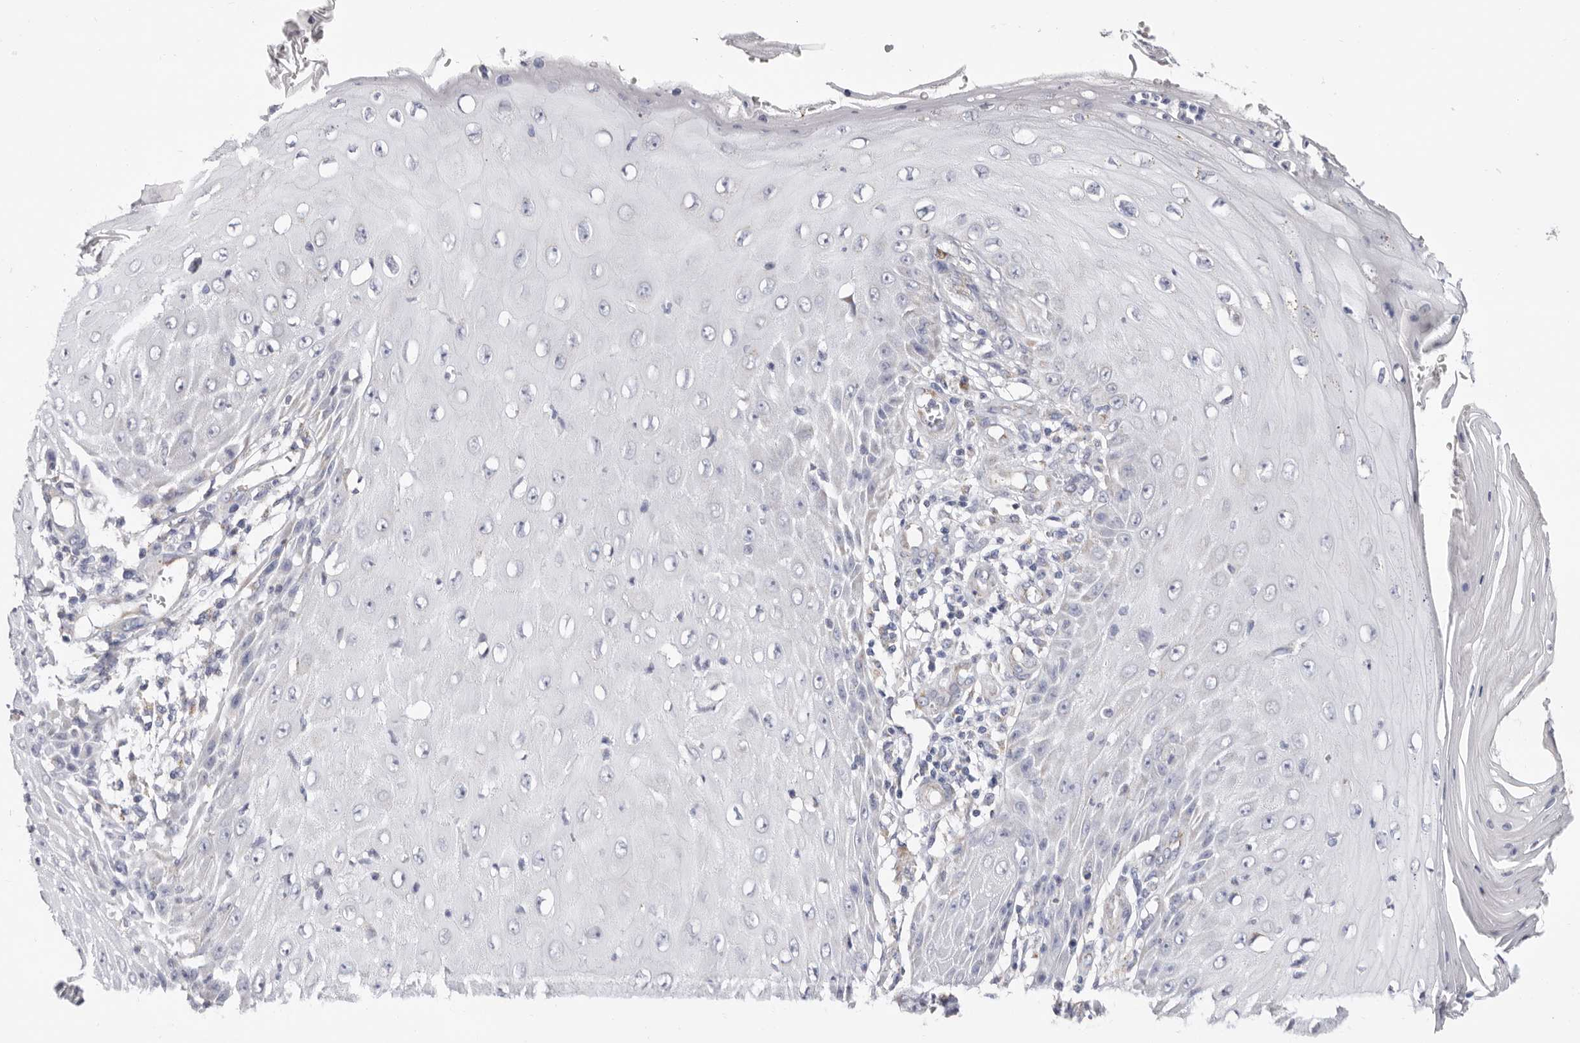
{"staining": {"intensity": "negative", "quantity": "none", "location": "none"}, "tissue": "skin cancer", "cell_type": "Tumor cells", "image_type": "cancer", "snomed": [{"axis": "morphology", "description": "Squamous cell carcinoma, NOS"}, {"axis": "topography", "description": "Skin"}], "caption": "Skin squamous cell carcinoma was stained to show a protein in brown. There is no significant staining in tumor cells. (Brightfield microscopy of DAB immunohistochemistry (IHC) at high magnification).", "gene": "RSPO2", "patient": {"sex": "female", "age": 73}}